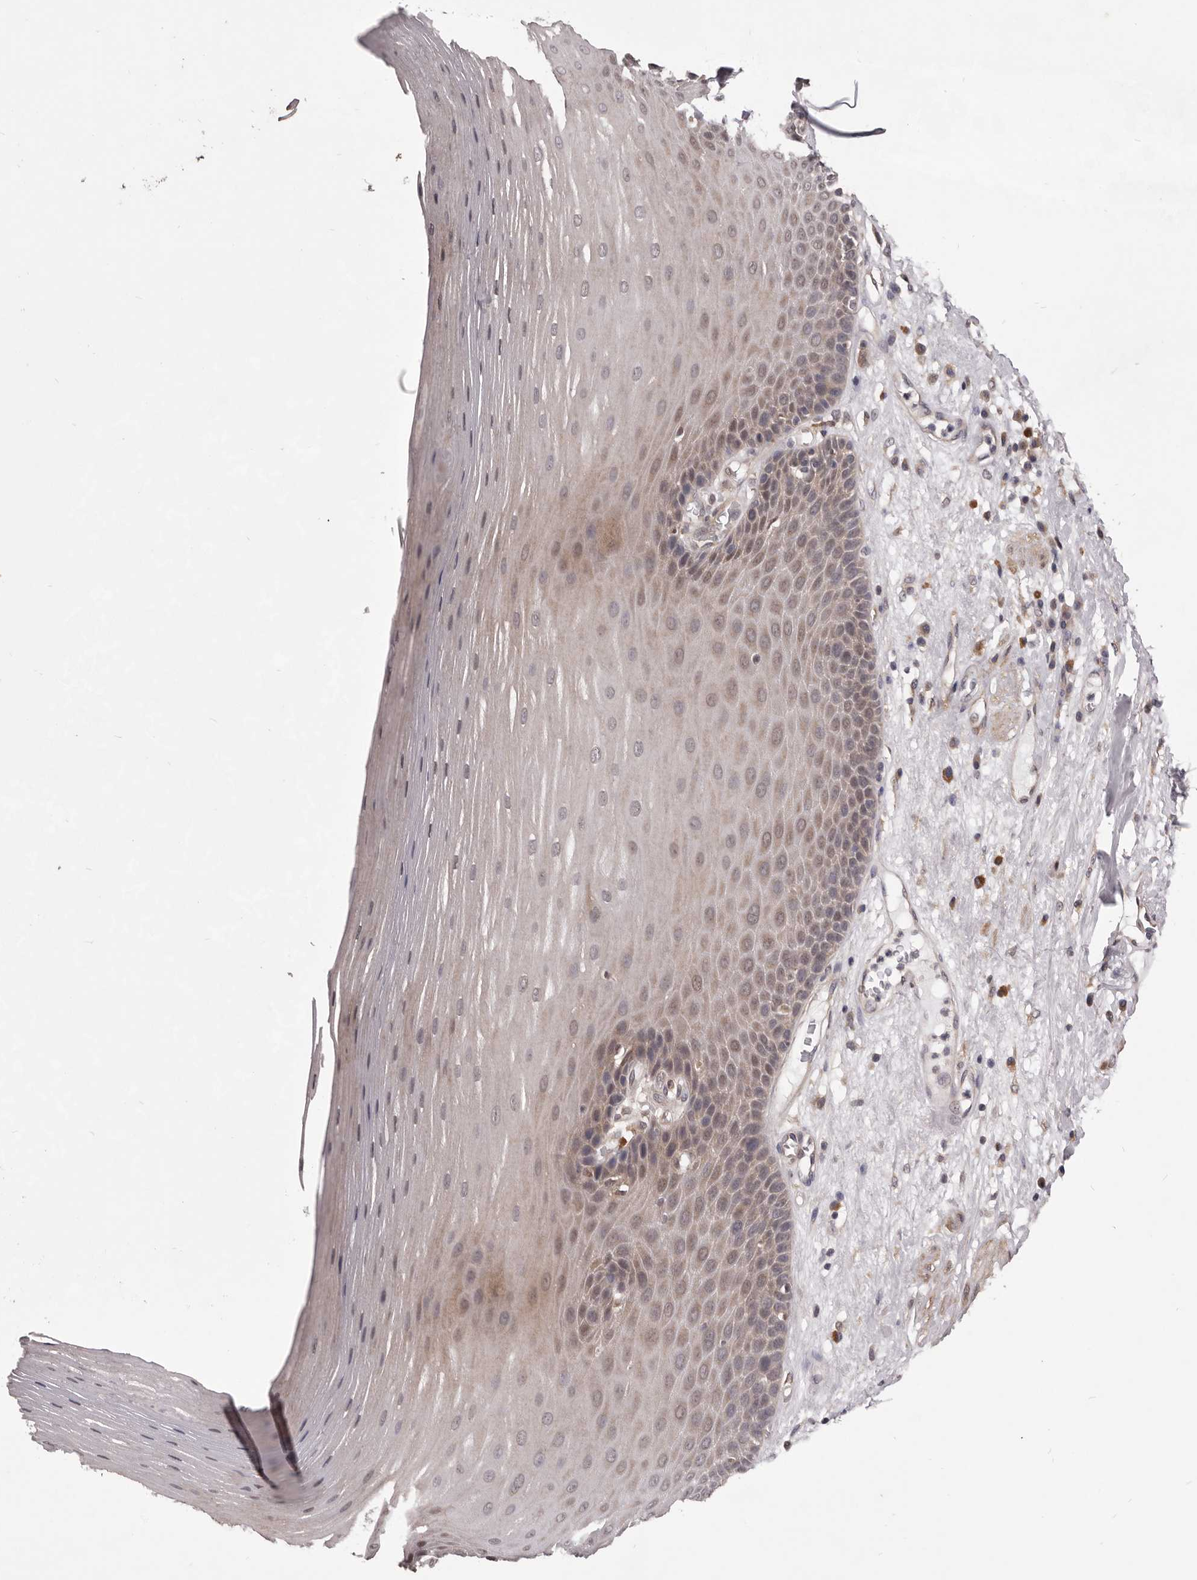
{"staining": {"intensity": "weak", "quantity": "25%-75%", "location": "cytoplasmic/membranous,nuclear"}, "tissue": "esophagus", "cell_type": "Squamous epithelial cells", "image_type": "normal", "snomed": [{"axis": "morphology", "description": "Normal tissue, NOS"}, {"axis": "topography", "description": "Esophagus"}], "caption": "The histopathology image reveals immunohistochemical staining of benign esophagus. There is weak cytoplasmic/membranous,nuclear staining is appreciated in approximately 25%-75% of squamous epithelial cells.", "gene": "CELF3", "patient": {"sex": "male", "age": 62}}